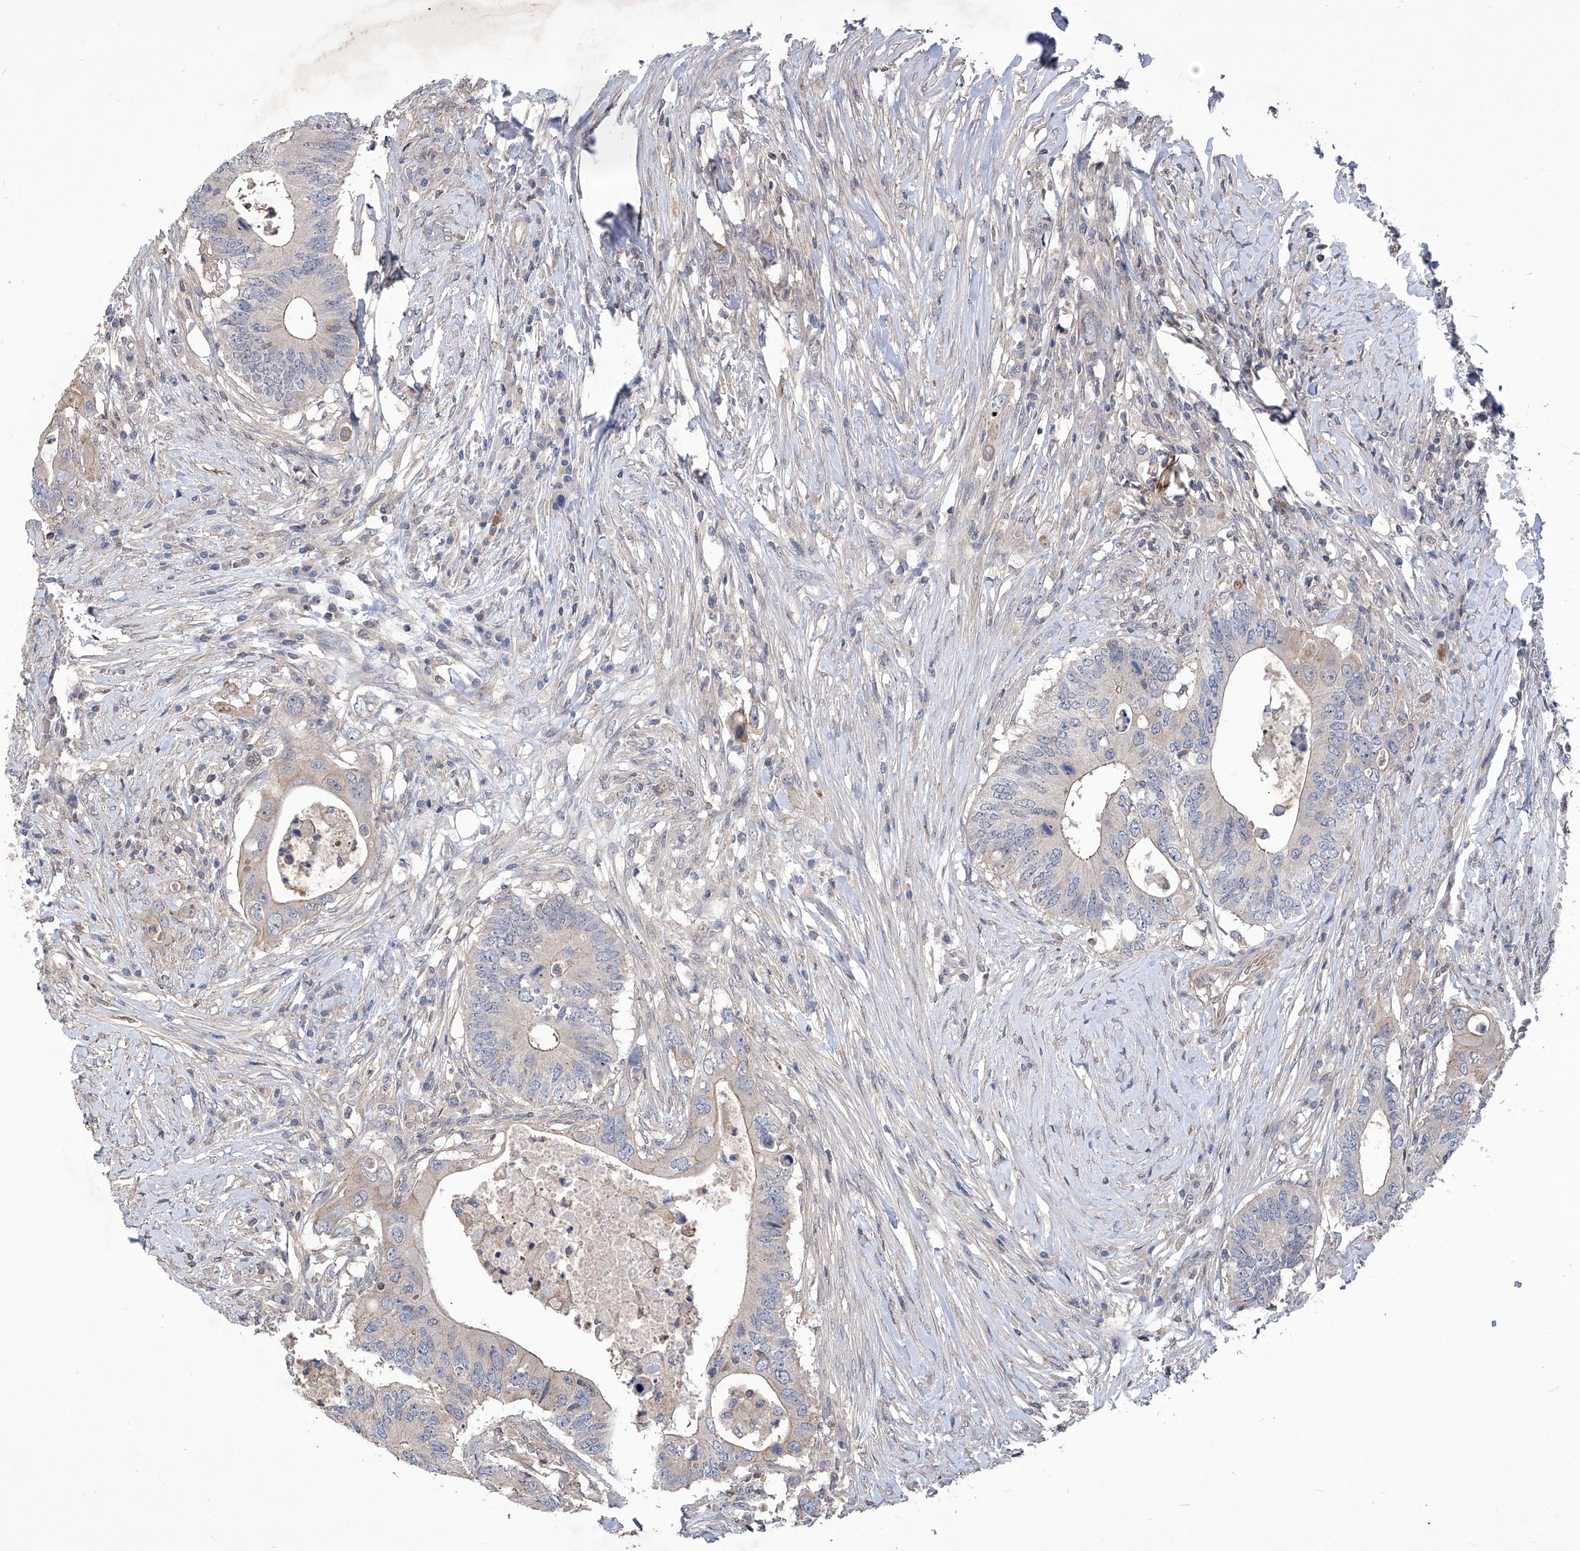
{"staining": {"intensity": "weak", "quantity": "<25%", "location": "cytoplasmic/membranous"}, "tissue": "colorectal cancer", "cell_type": "Tumor cells", "image_type": "cancer", "snomed": [{"axis": "morphology", "description": "Adenocarcinoma, NOS"}, {"axis": "topography", "description": "Colon"}], "caption": "Image shows no protein staining in tumor cells of colorectal cancer (adenocarcinoma) tissue.", "gene": "KIFC2", "patient": {"sex": "male", "age": 71}}